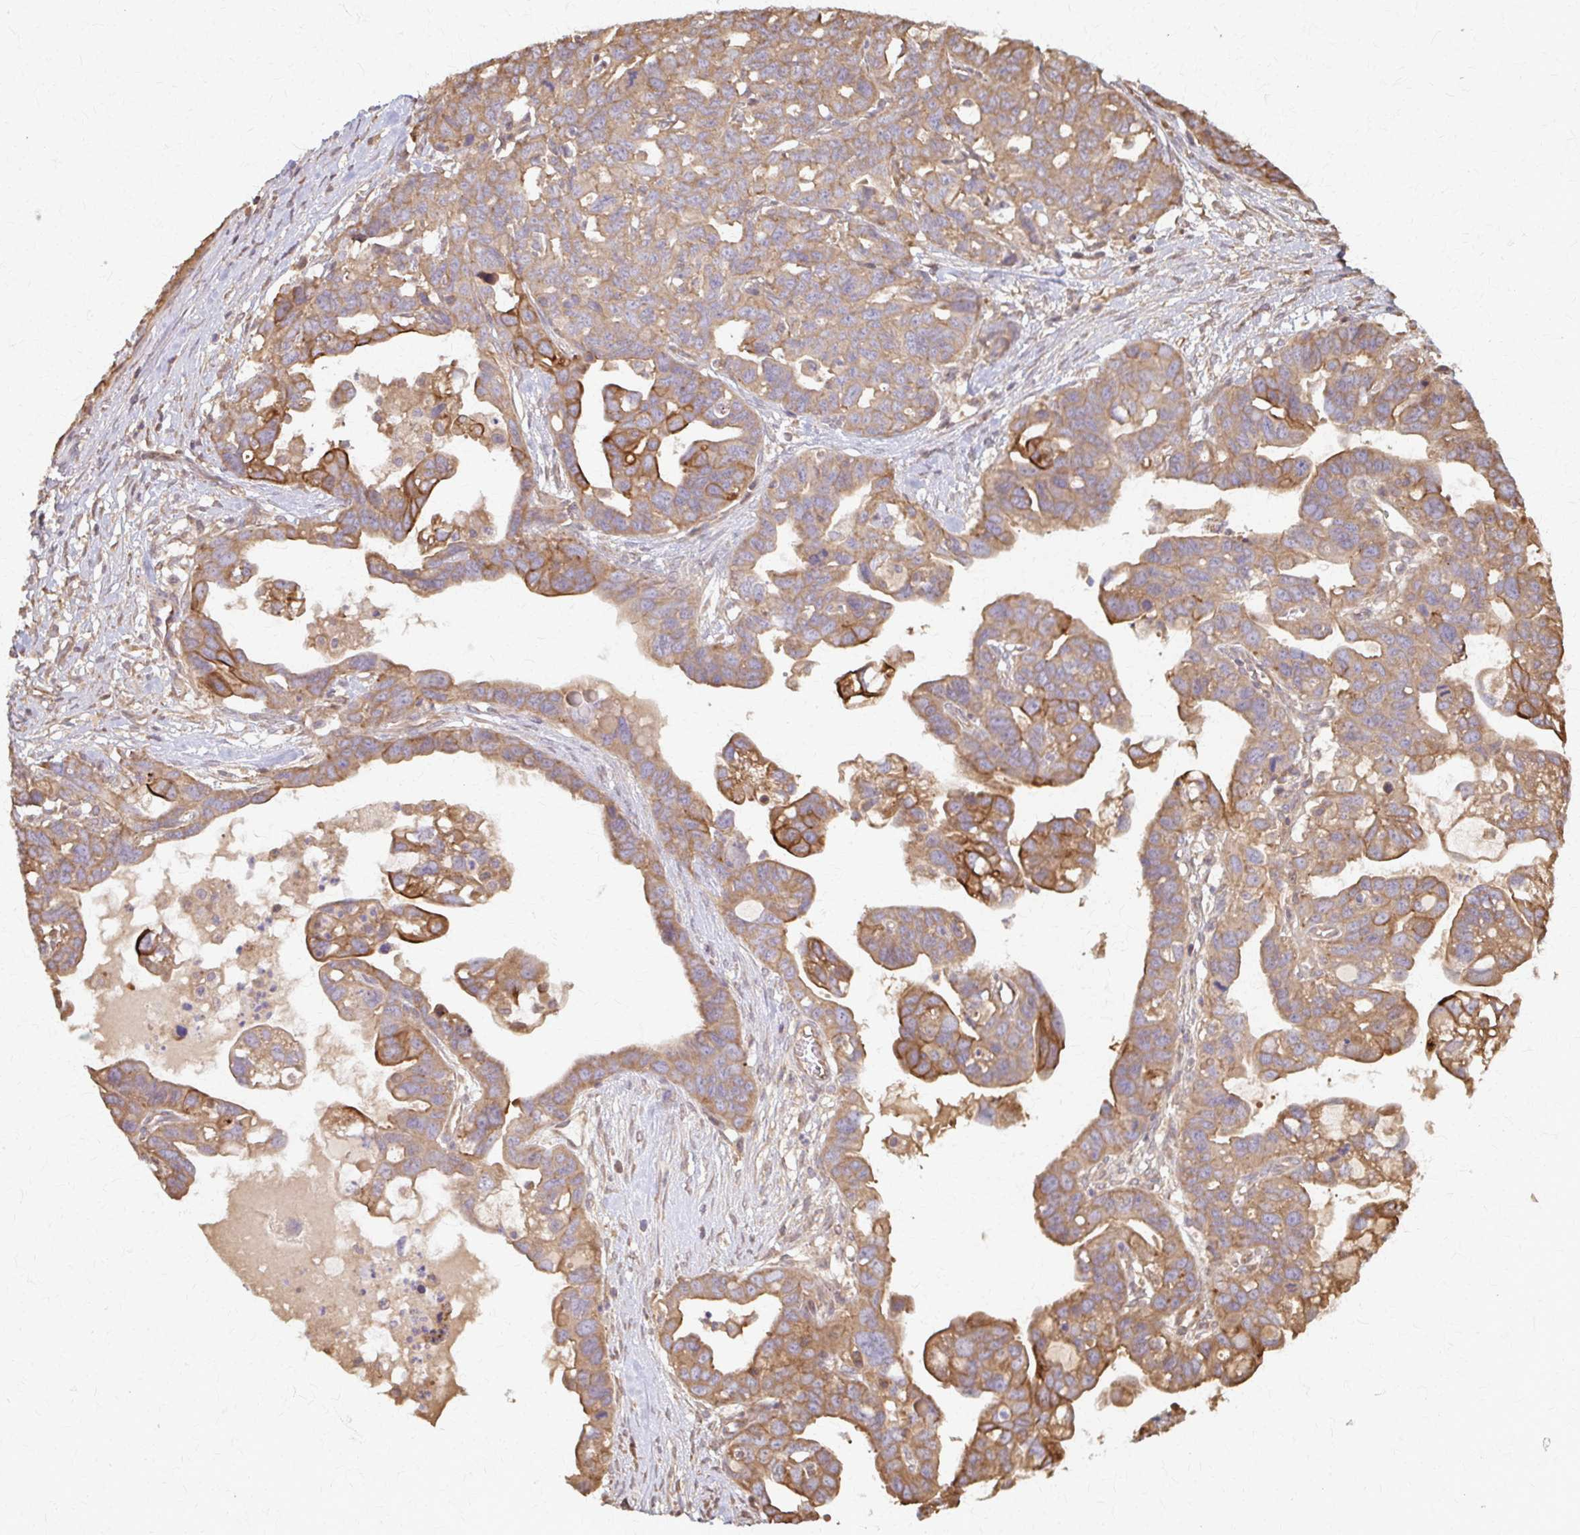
{"staining": {"intensity": "moderate", "quantity": ">75%", "location": "cytoplasmic/membranous"}, "tissue": "ovarian cancer", "cell_type": "Tumor cells", "image_type": "cancer", "snomed": [{"axis": "morphology", "description": "Cystadenocarcinoma, serous, NOS"}, {"axis": "topography", "description": "Ovary"}], "caption": "Human ovarian cancer (serous cystadenocarcinoma) stained with a protein marker shows moderate staining in tumor cells.", "gene": "ARHGAP35", "patient": {"sex": "female", "age": 69}}